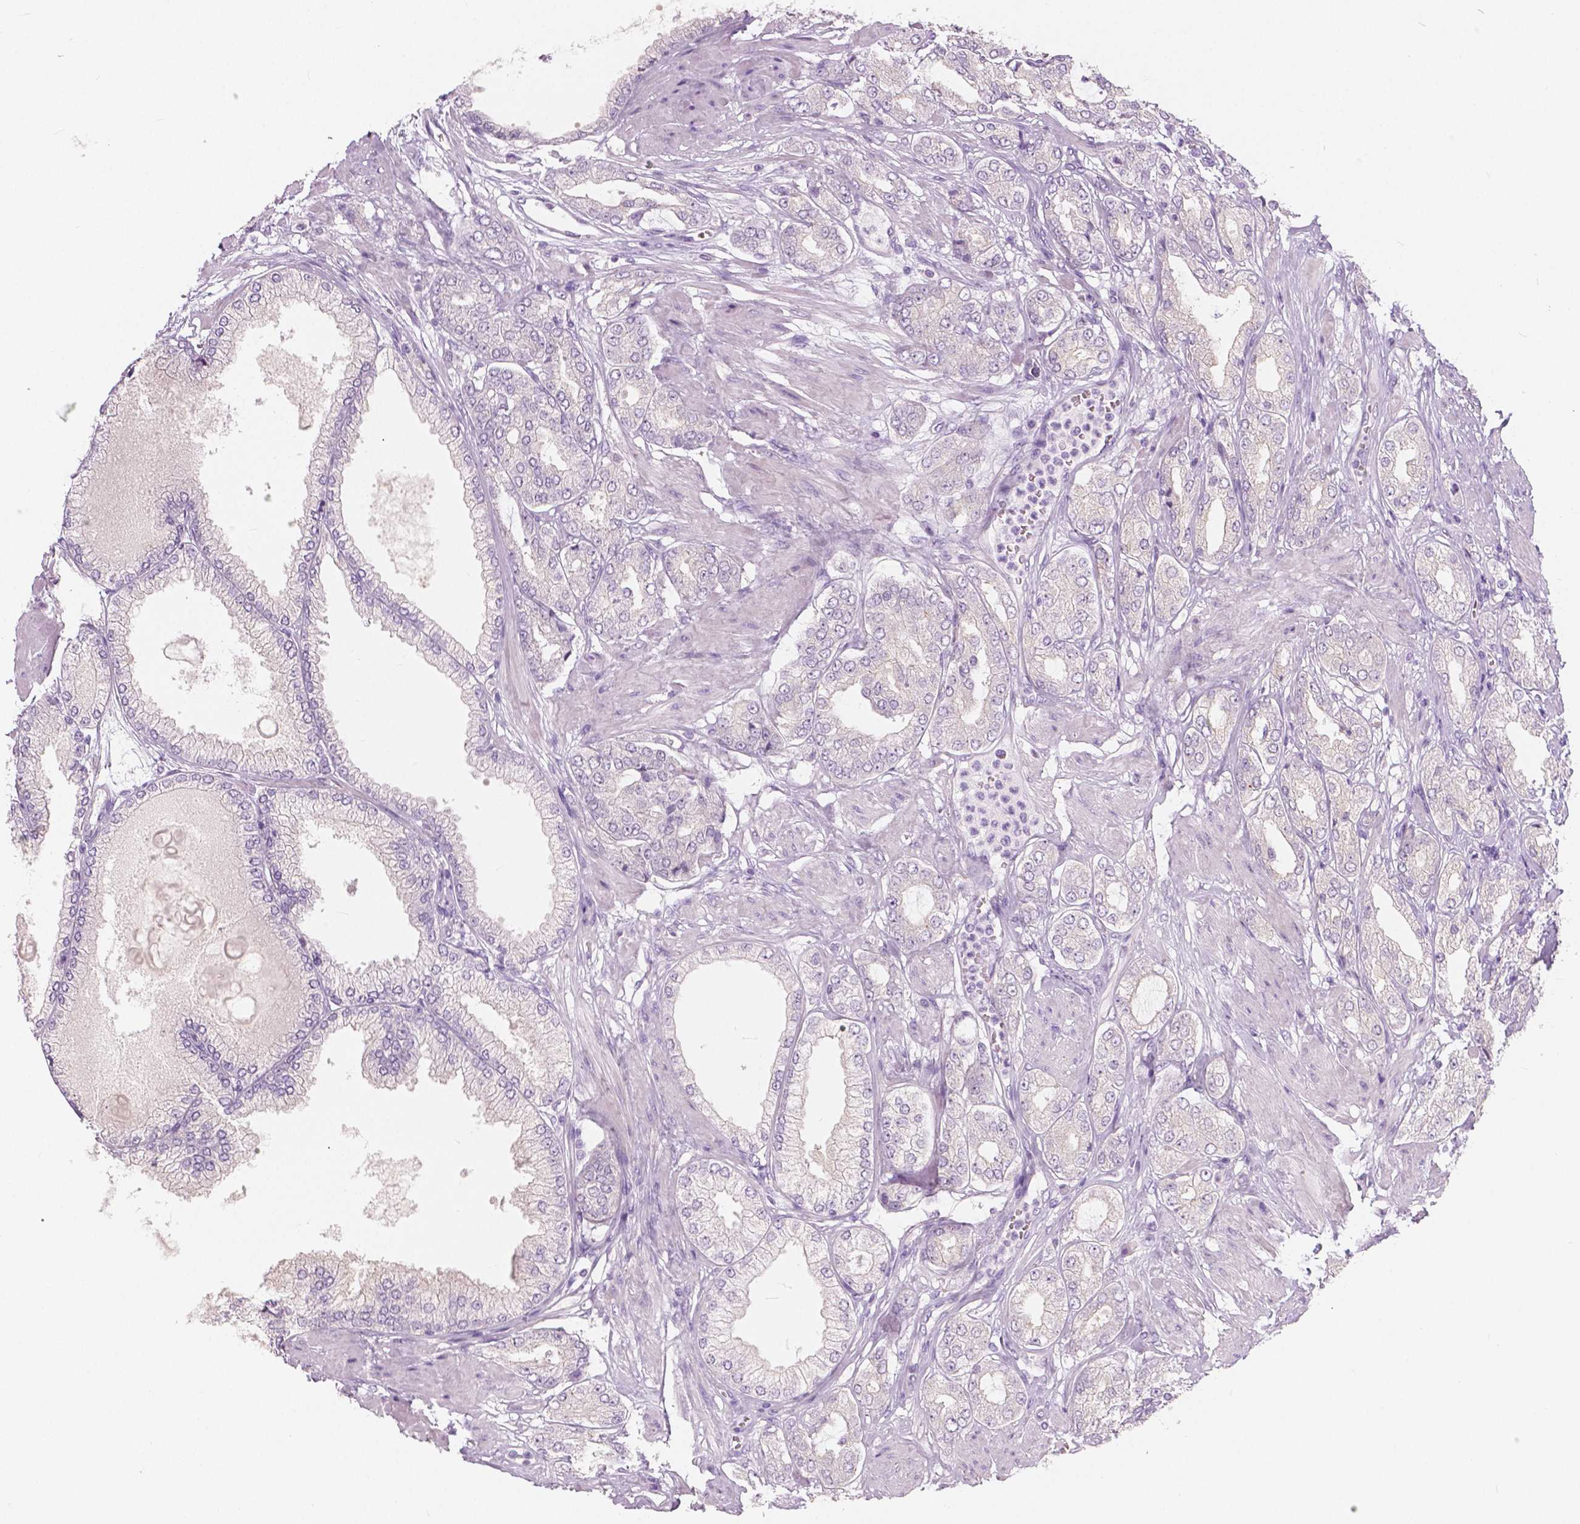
{"staining": {"intensity": "negative", "quantity": "none", "location": "none"}, "tissue": "prostate cancer", "cell_type": "Tumor cells", "image_type": "cancer", "snomed": [{"axis": "morphology", "description": "Adenocarcinoma, High grade"}, {"axis": "topography", "description": "Prostate"}], "caption": "DAB immunohistochemical staining of human prostate adenocarcinoma (high-grade) displays no significant expression in tumor cells. The staining was performed using DAB to visualize the protein expression in brown, while the nuclei were stained in blue with hematoxylin (Magnification: 20x).", "gene": "A4GNT", "patient": {"sex": "male", "age": 68}}